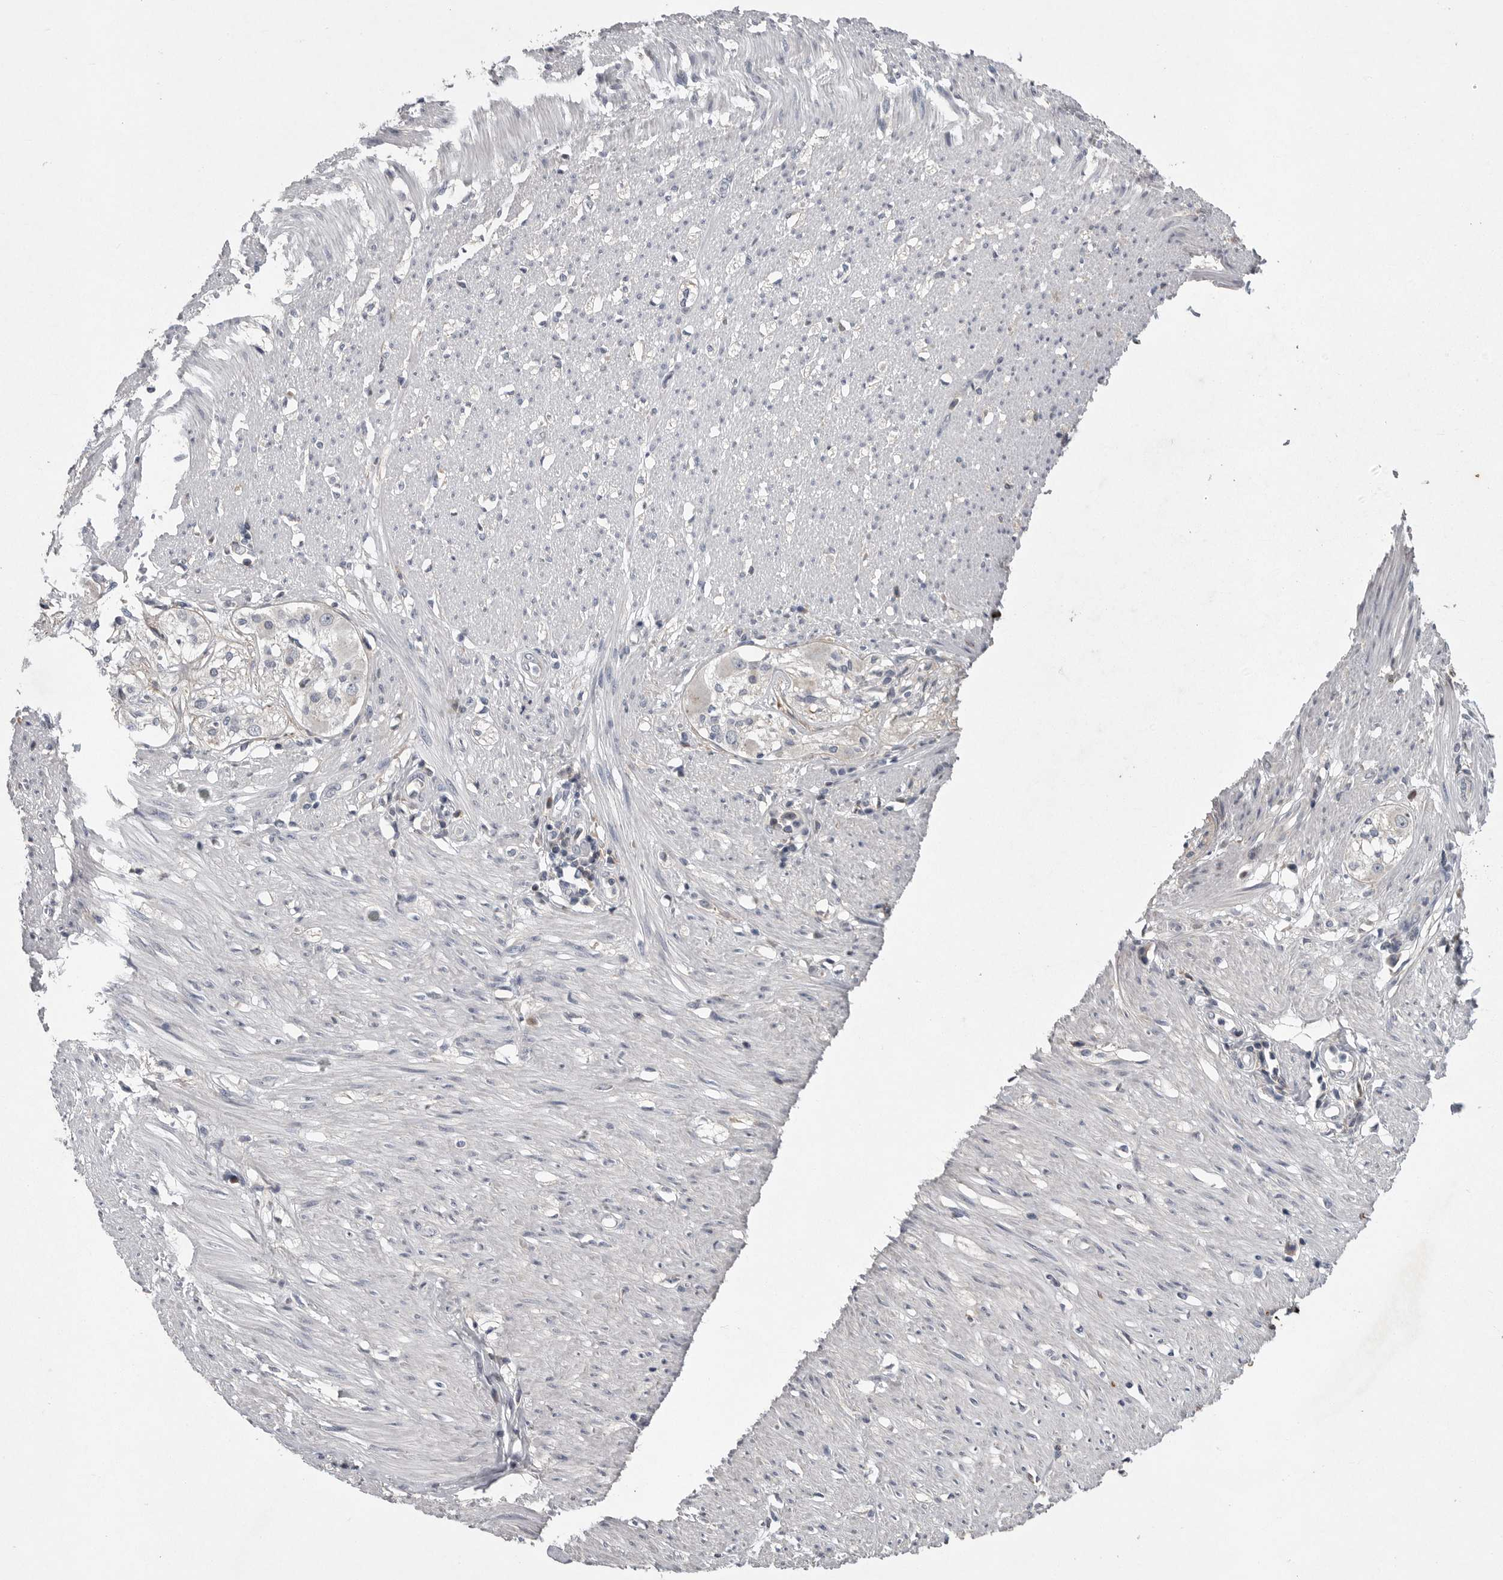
{"staining": {"intensity": "negative", "quantity": "none", "location": "none"}, "tissue": "smooth muscle", "cell_type": "Smooth muscle cells", "image_type": "normal", "snomed": [{"axis": "morphology", "description": "Normal tissue, NOS"}, {"axis": "morphology", "description": "Adenocarcinoma, NOS"}, {"axis": "topography", "description": "Colon"}, {"axis": "topography", "description": "Peripheral nerve tissue"}], "caption": "Micrograph shows no protein expression in smooth muscle cells of unremarkable smooth muscle.", "gene": "CRP", "patient": {"sex": "male", "age": 14}}